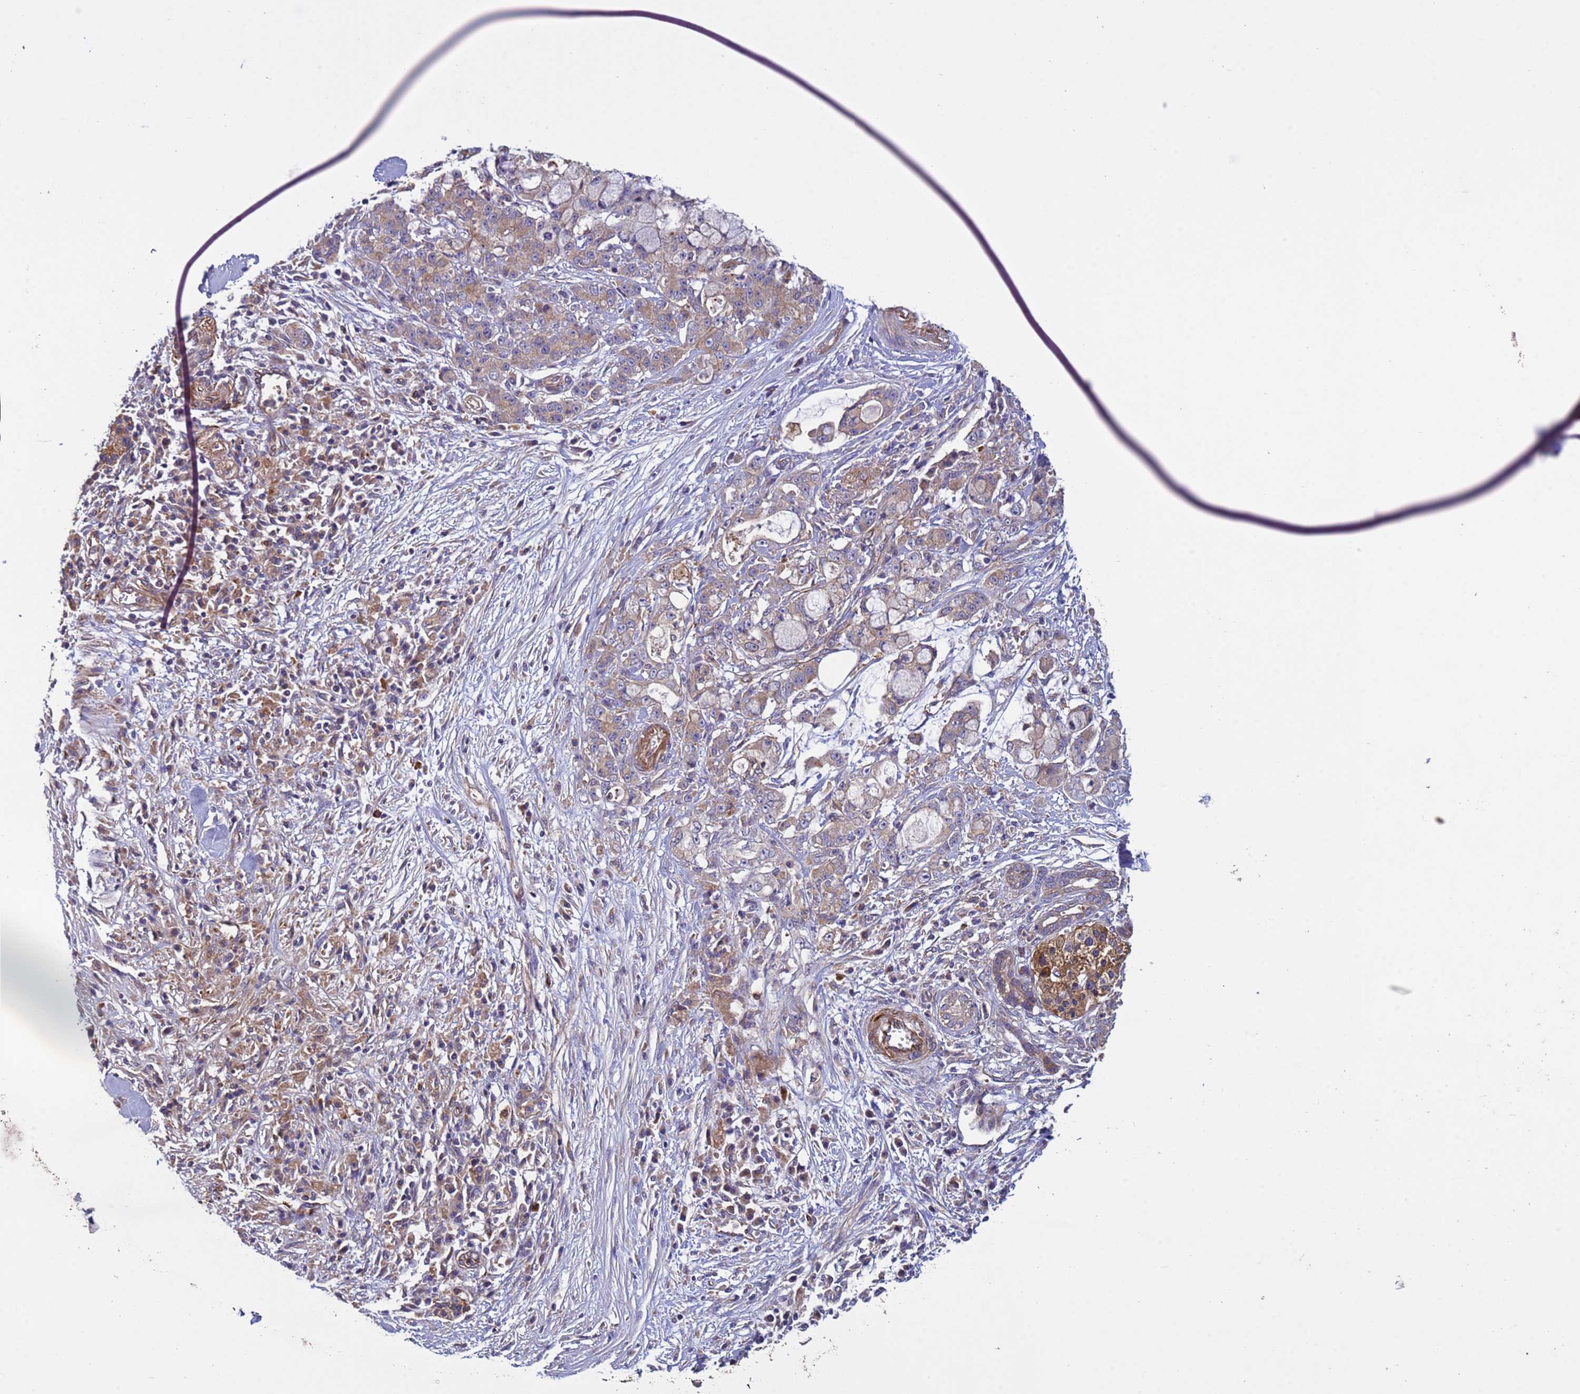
{"staining": {"intensity": "weak", "quantity": ">75%", "location": "cytoplasmic/membranous"}, "tissue": "pancreatic cancer", "cell_type": "Tumor cells", "image_type": "cancer", "snomed": [{"axis": "morphology", "description": "Adenocarcinoma, NOS"}, {"axis": "topography", "description": "Pancreas"}], "caption": "Protein expression analysis of pancreatic cancer shows weak cytoplasmic/membranous staining in about >75% of tumor cells.", "gene": "RAB10", "patient": {"sex": "female", "age": 73}}